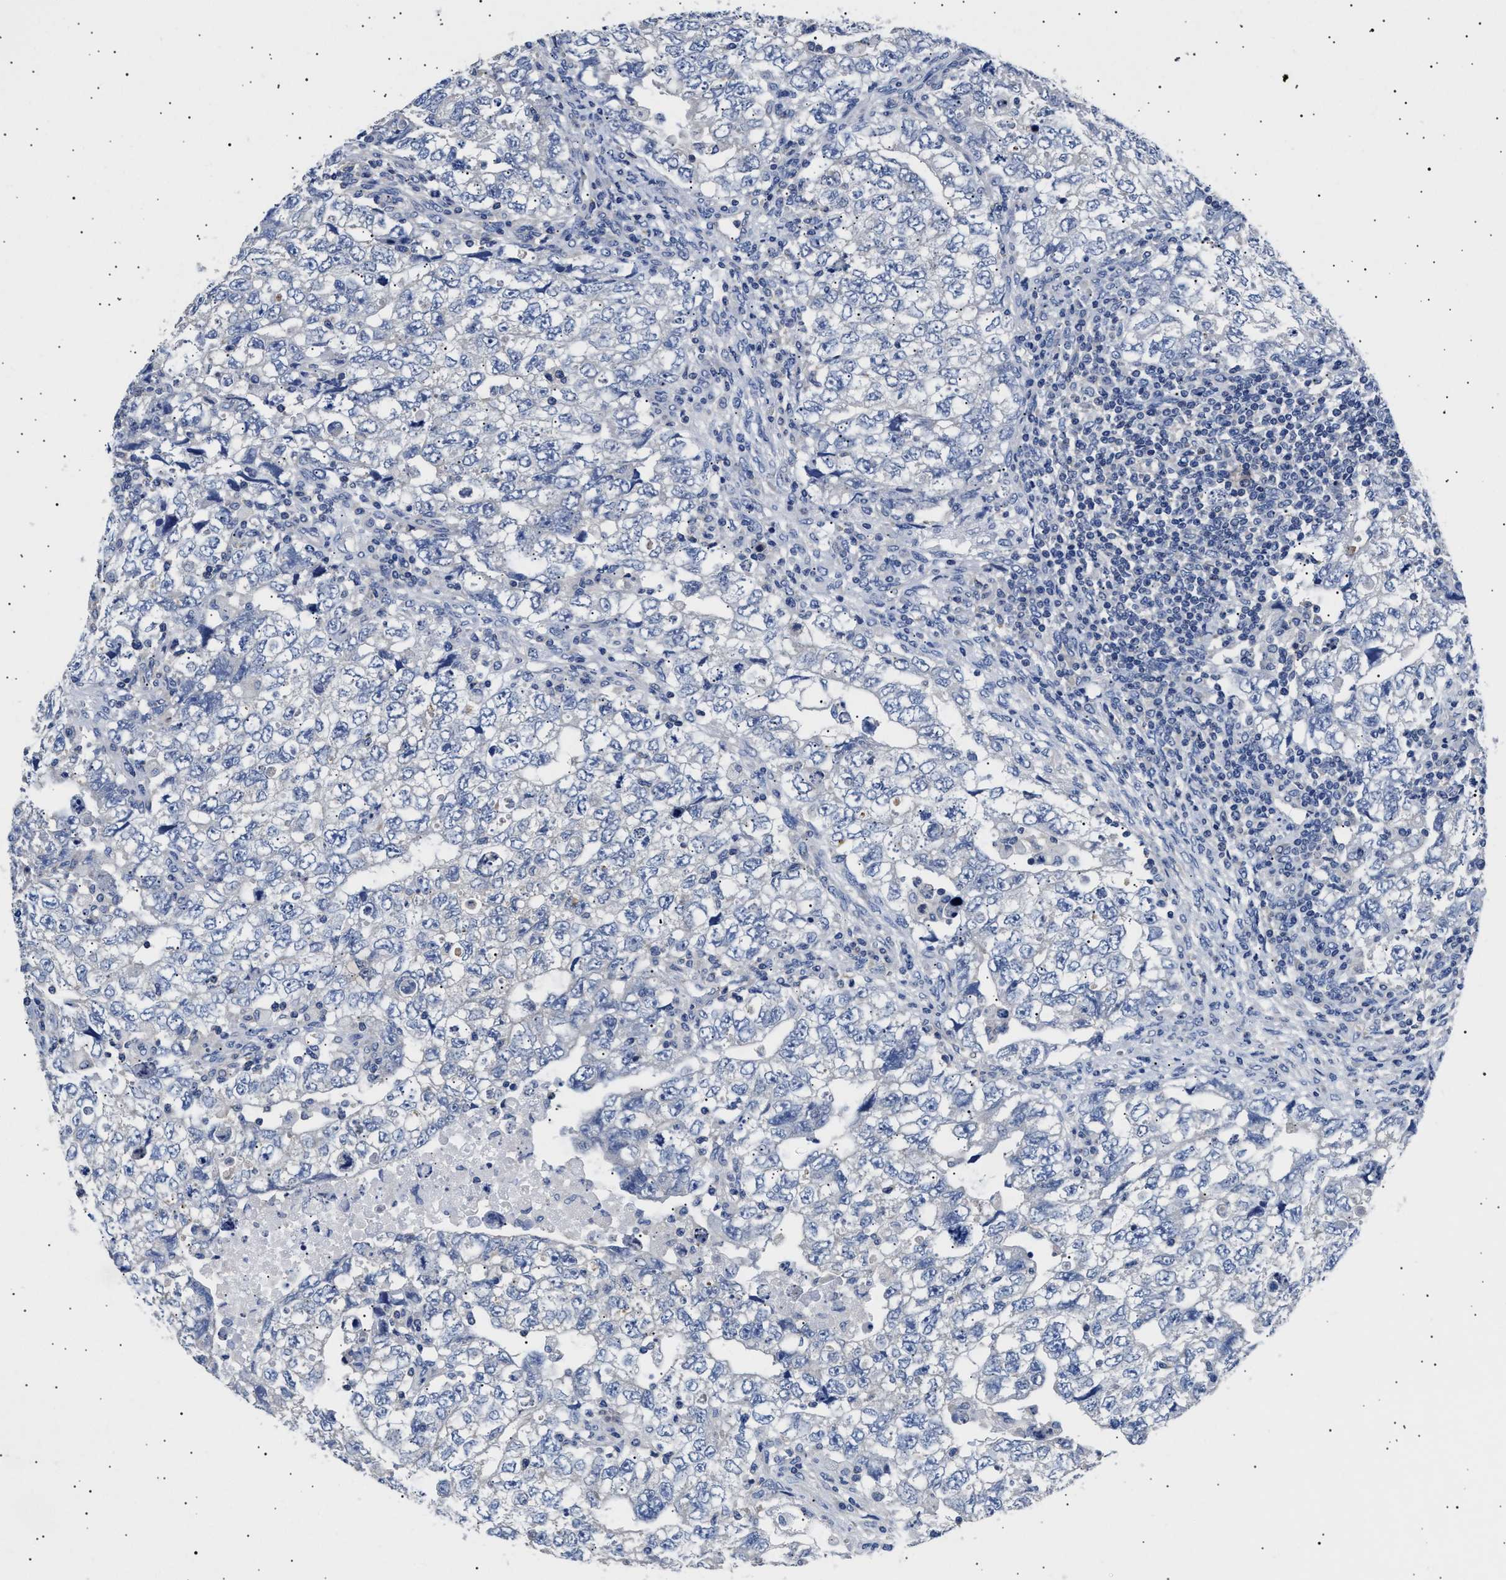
{"staining": {"intensity": "negative", "quantity": "none", "location": "none"}, "tissue": "testis cancer", "cell_type": "Tumor cells", "image_type": "cancer", "snomed": [{"axis": "morphology", "description": "Carcinoma, Embryonal, NOS"}, {"axis": "topography", "description": "Testis"}], "caption": "Tumor cells show no significant expression in embryonal carcinoma (testis).", "gene": "HEMGN", "patient": {"sex": "male", "age": 36}}